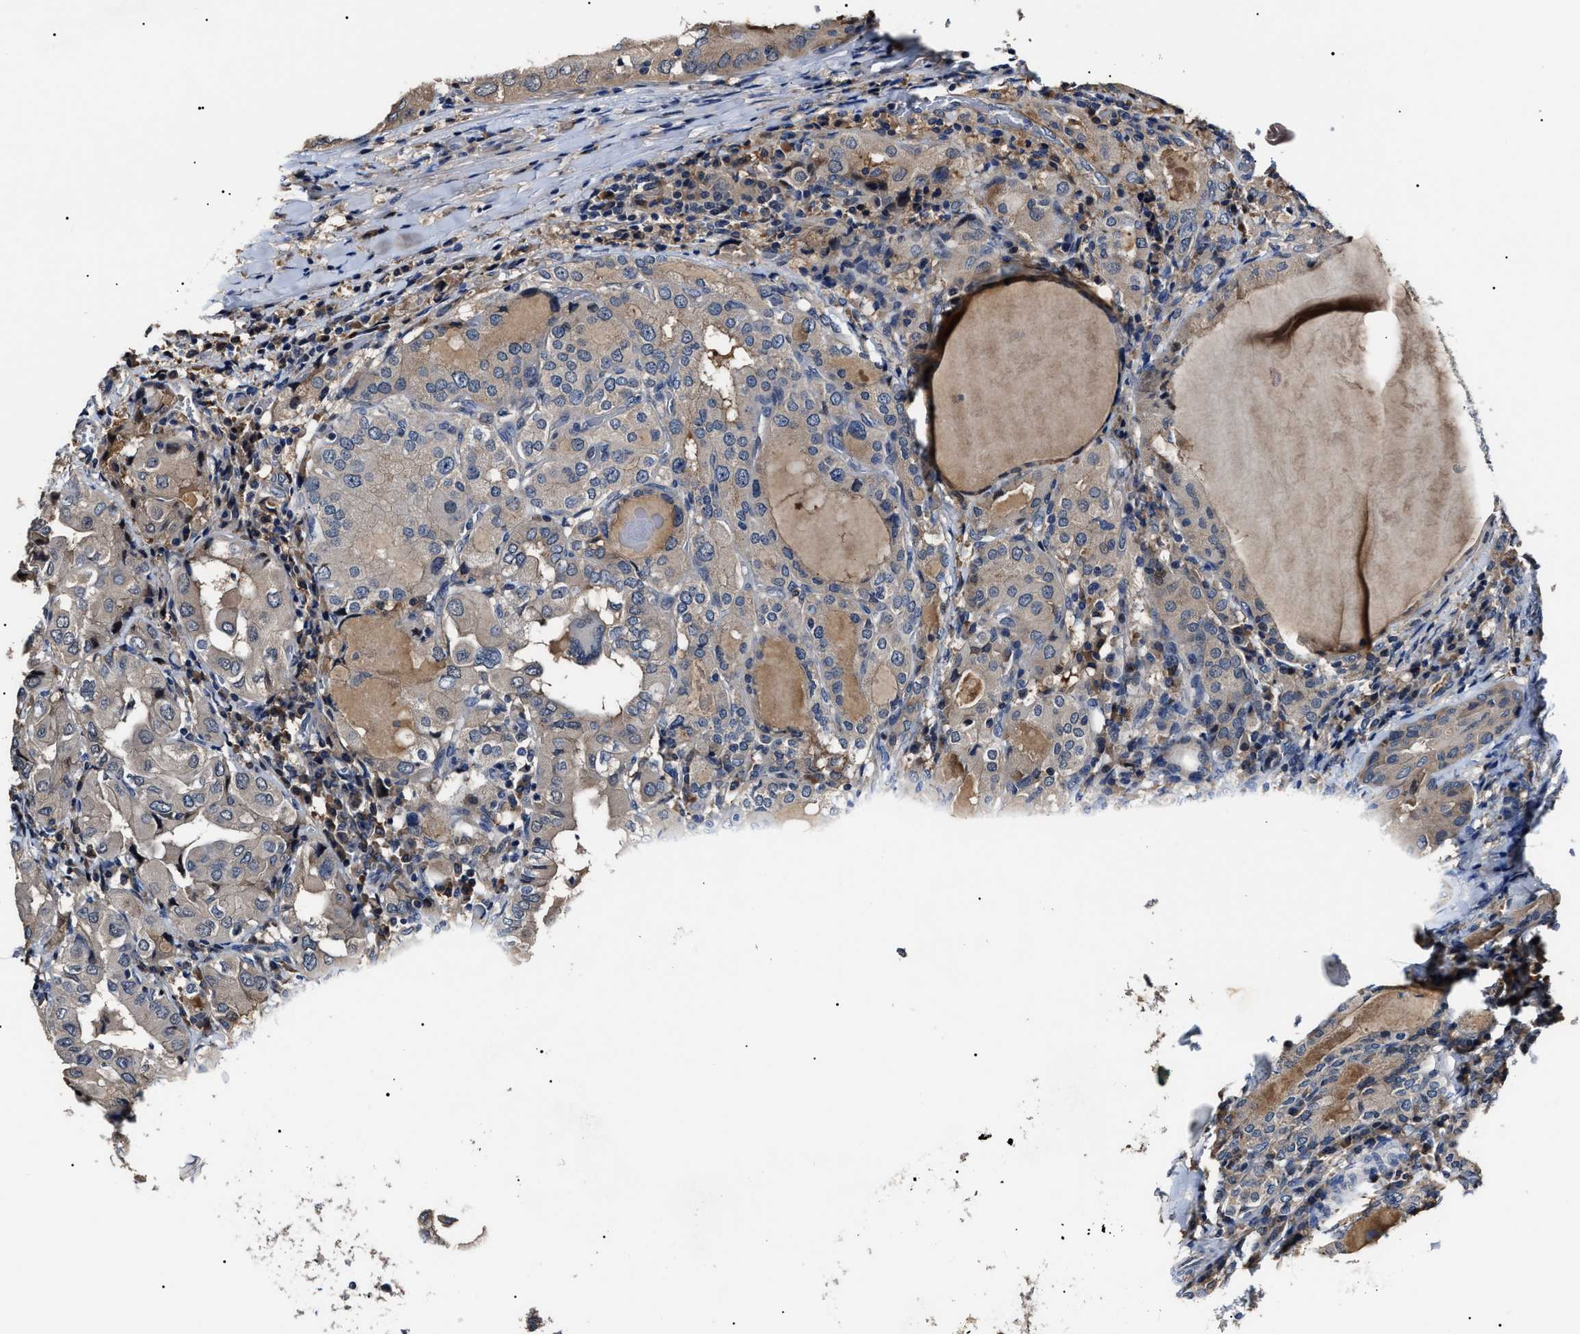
{"staining": {"intensity": "weak", "quantity": "<25%", "location": "cytoplasmic/membranous"}, "tissue": "thyroid cancer", "cell_type": "Tumor cells", "image_type": "cancer", "snomed": [{"axis": "morphology", "description": "Papillary adenocarcinoma, NOS"}, {"axis": "topography", "description": "Thyroid gland"}], "caption": "A photomicrograph of thyroid papillary adenocarcinoma stained for a protein reveals no brown staining in tumor cells.", "gene": "IFT81", "patient": {"sex": "female", "age": 42}}